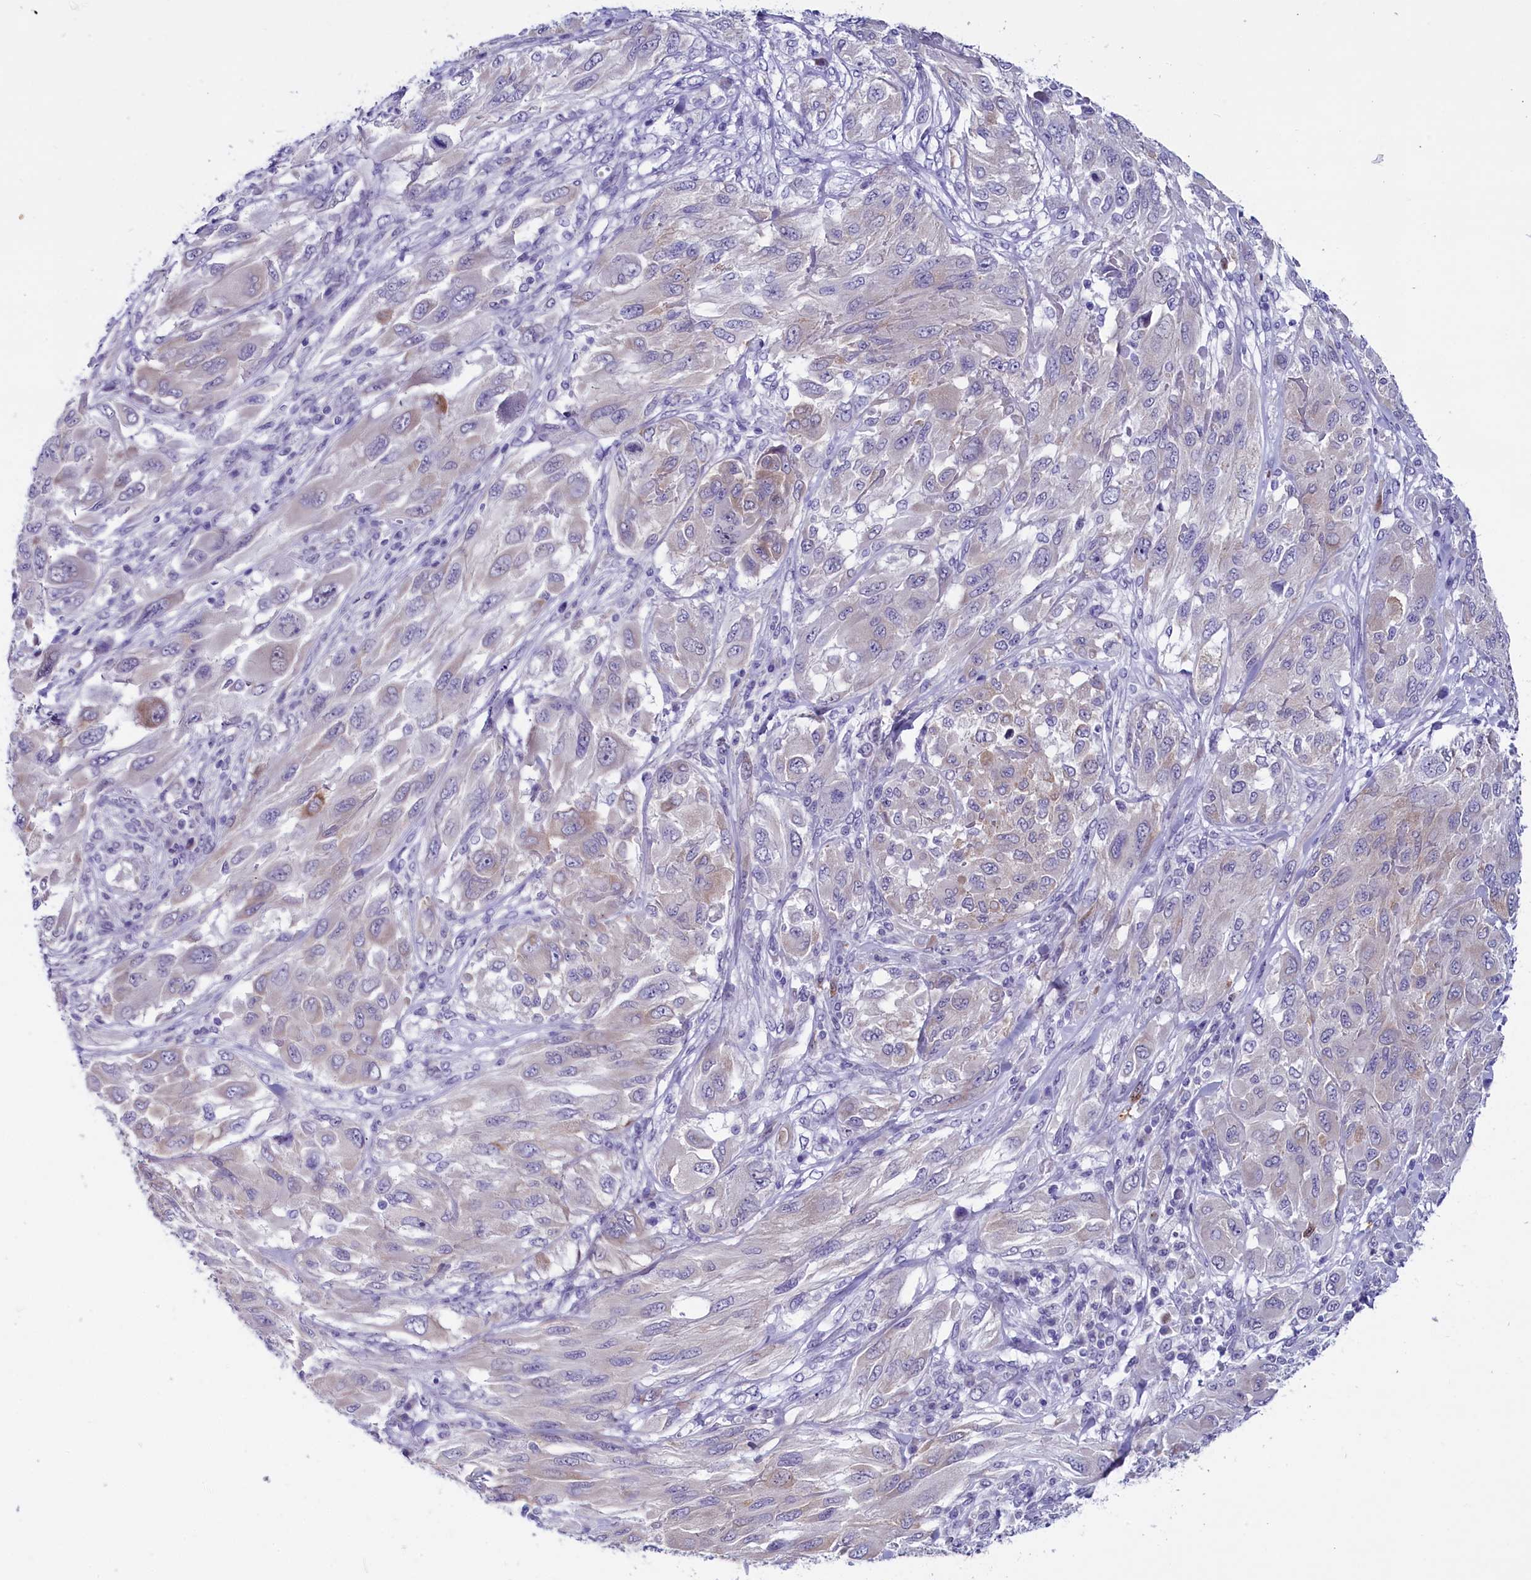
{"staining": {"intensity": "negative", "quantity": "none", "location": "none"}, "tissue": "melanoma", "cell_type": "Tumor cells", "image_type": "cancer", "snomed": [{"axis": "morphology", "description": "Malignant melanoma, NOS"}, {"axis": "topography", "description": "Skin"}], "caption": "Protein analysis of malignant melanoma shows no significant expression in tumor cells.", "gene": "SCD5", "patient": {"sex": "female", "age": 91}}